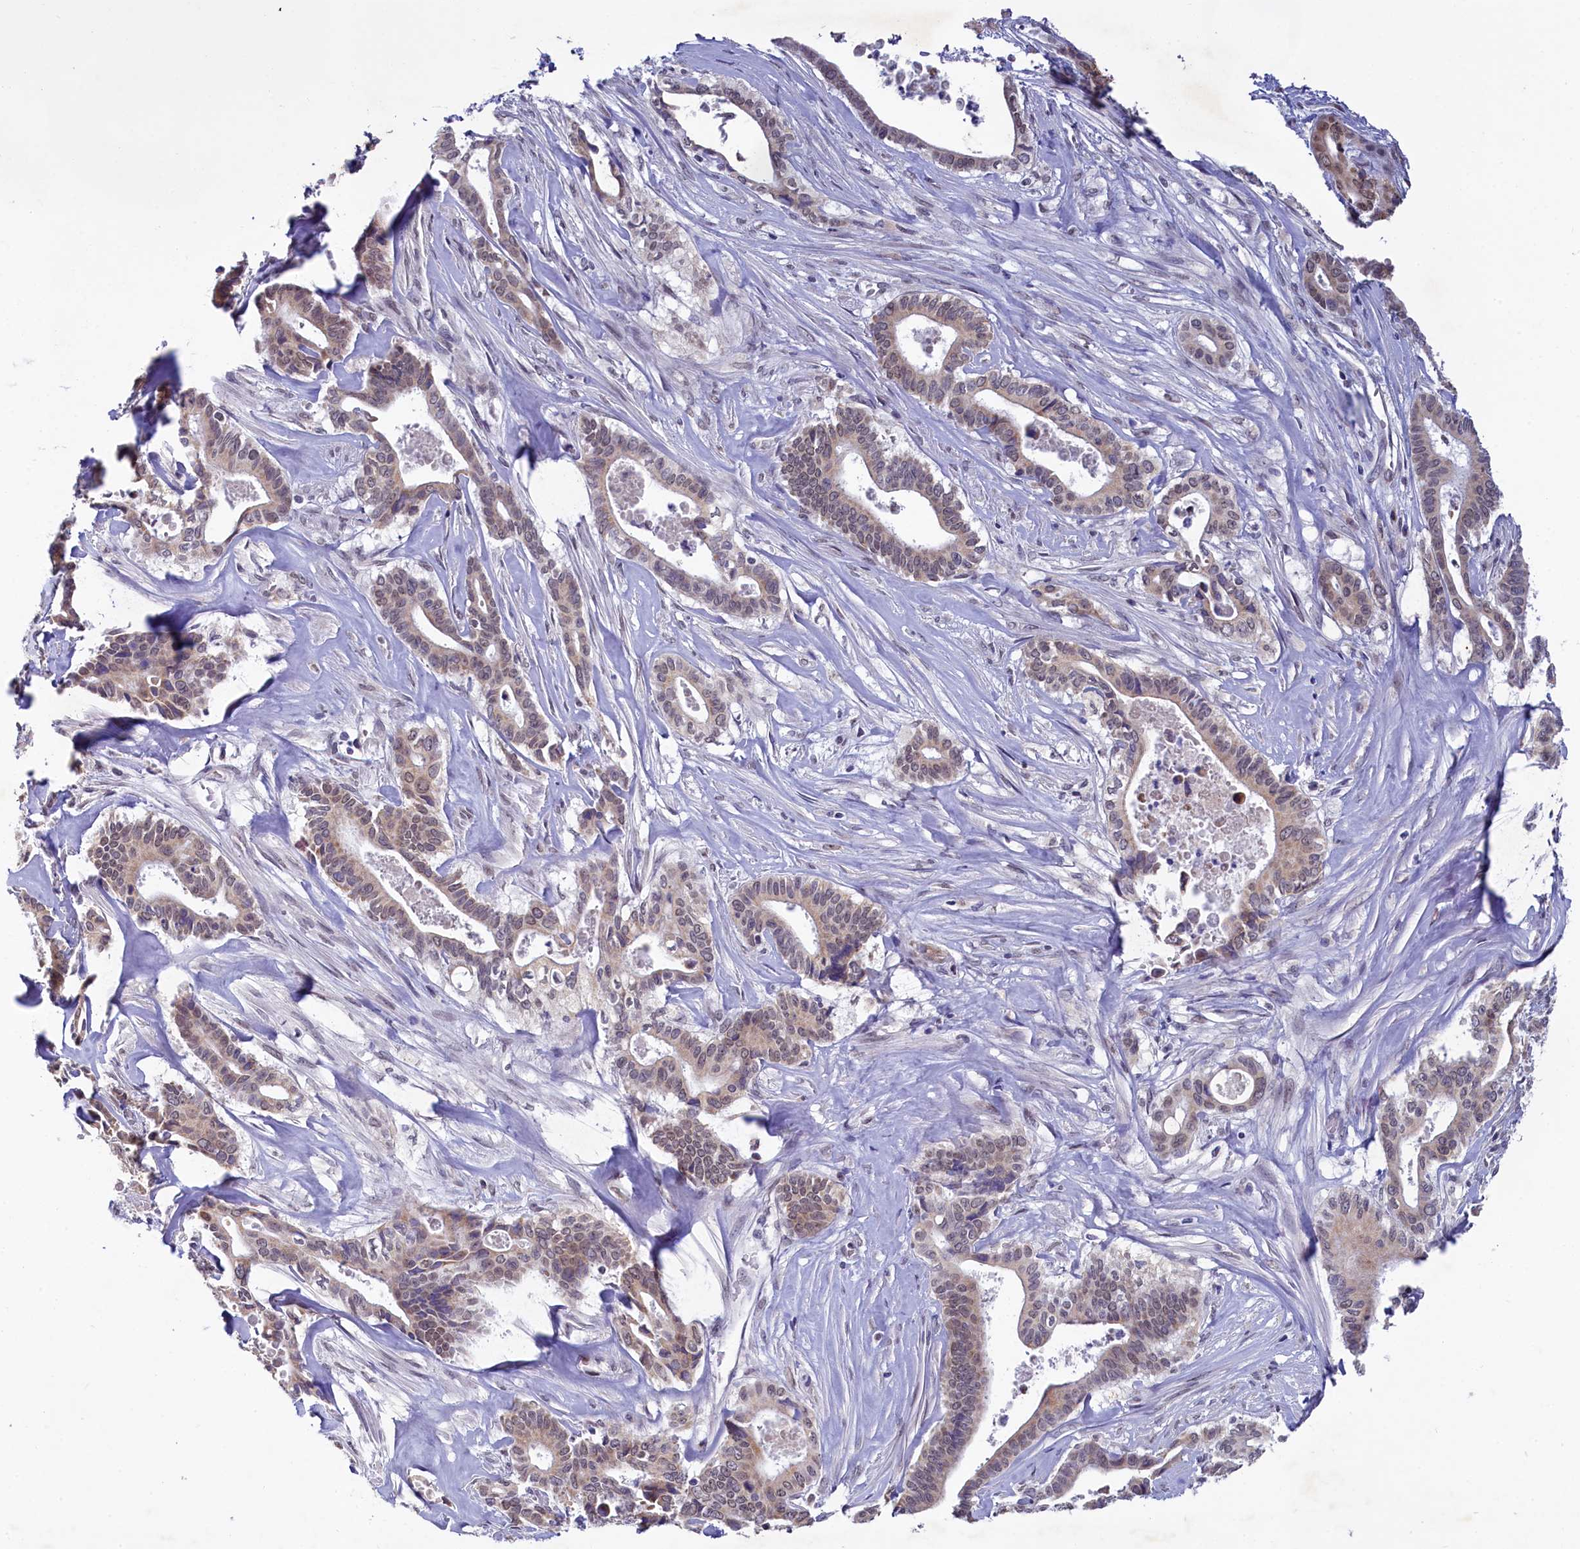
{"staining": {"intensity": "weak", "quantity": "<25%", "location": "cytoplasmic/membranous"}, "tissue": "pancreatic cancer", "cell_type": "Tumor cells", "image_type": "cancer", "snomed": [{"axis": "morphology", "description": "Adenocarcinoma, NOS"}, {"axis": "topography", "description": "Pancreas"}], "caption": "Immunohistochemical staining of human pancreatic adenocarcinoma reveals no significant positivity in tumor cells.", "gene": "PPHLN1", "patient": {"sex": "female", "age": 77}}